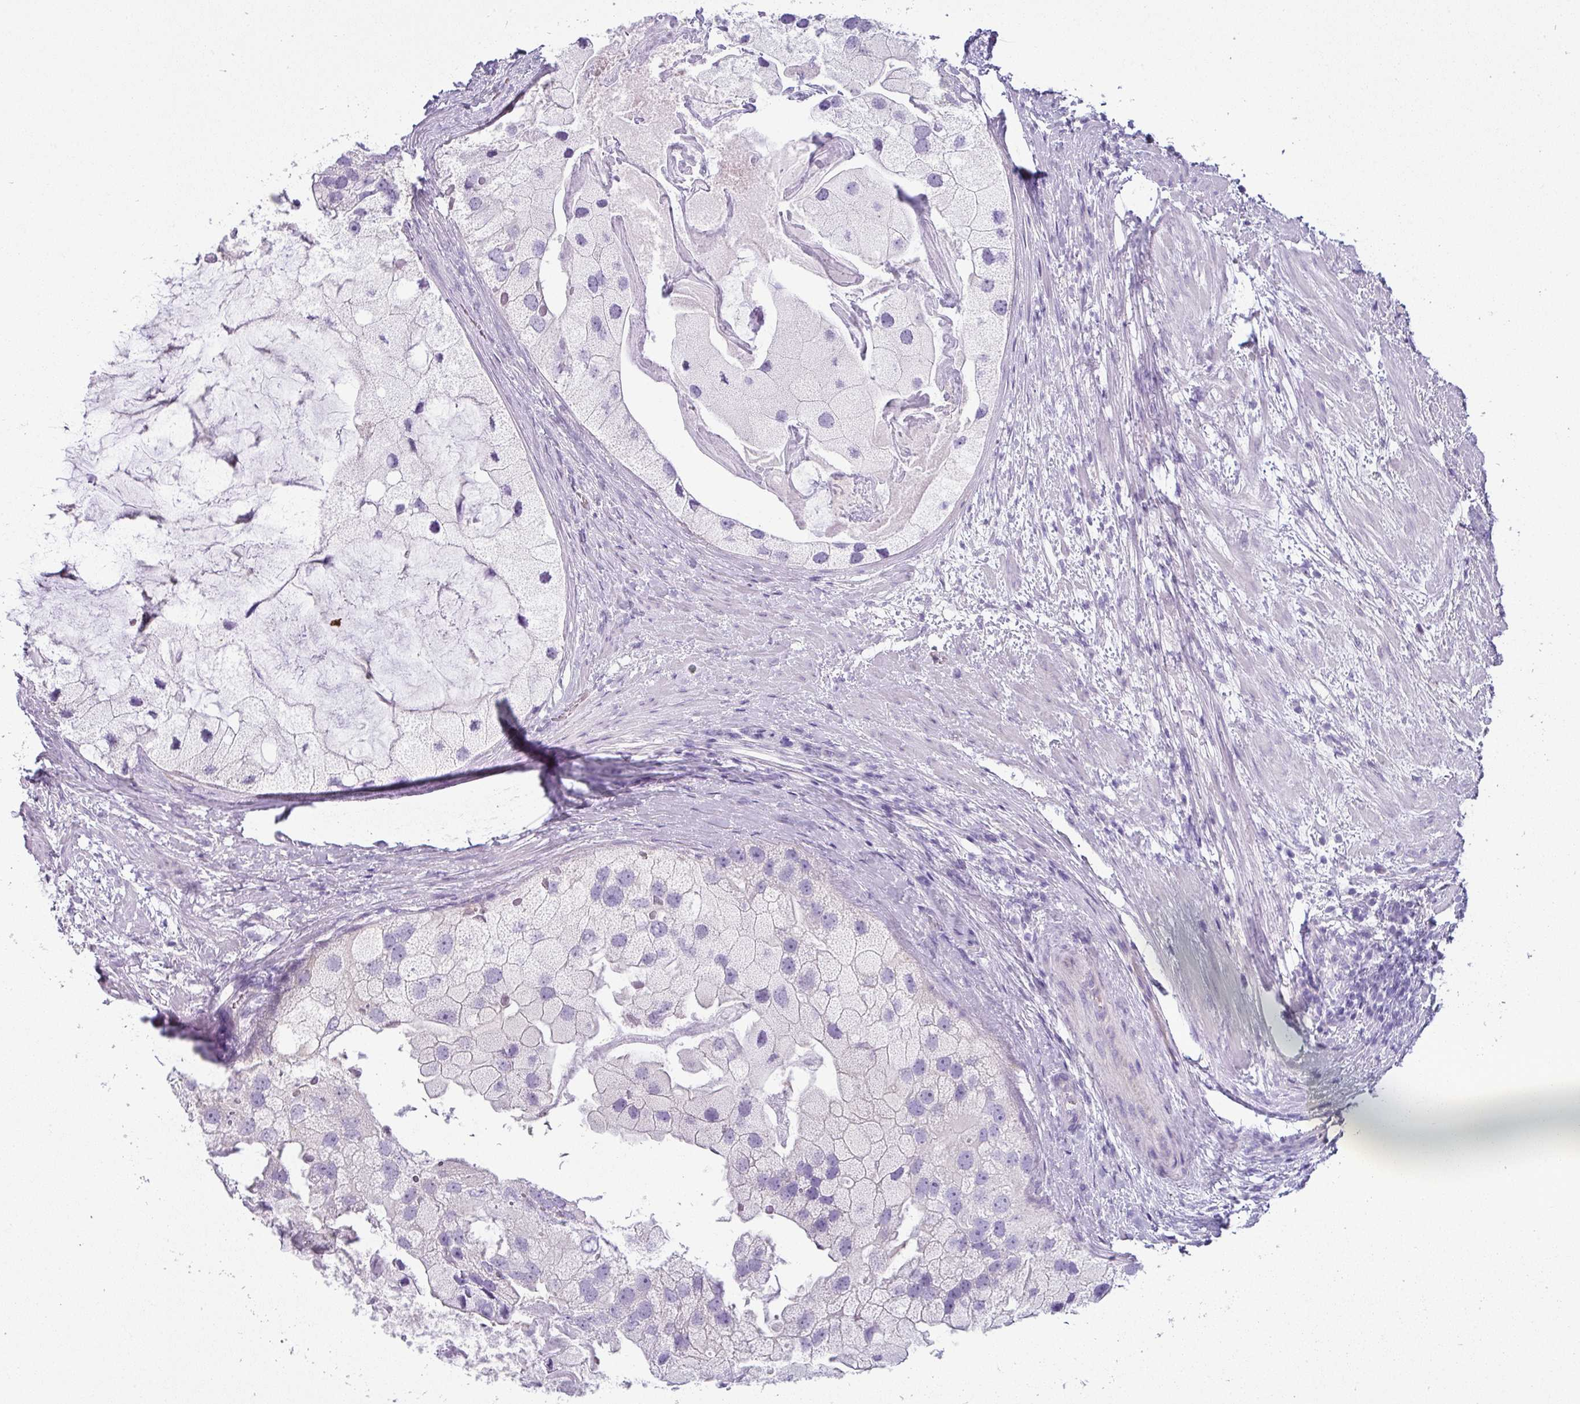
{"staining": {"intensity": "negative", "quantity": "none", "location": "none"}, "tissue": "prostate cancer", "cell_type": "Tumor cells", "image_type": "cancer", "snomed": [{"axis": "morphology", "description": "Adenocarcinoma, High grade"}, {"axis": "topography", "description": "Prostate"}], "caption": "This micrograph is of high-grade adenocarcinoma (prostate) stained with immunohistochemistry (IHC) to label a protein in brown with the nuclei are counter-stained blue. There is no staining in tumor cells.", "gene": "VCY1B", "patient": {"sex": "male", "age": 62}}